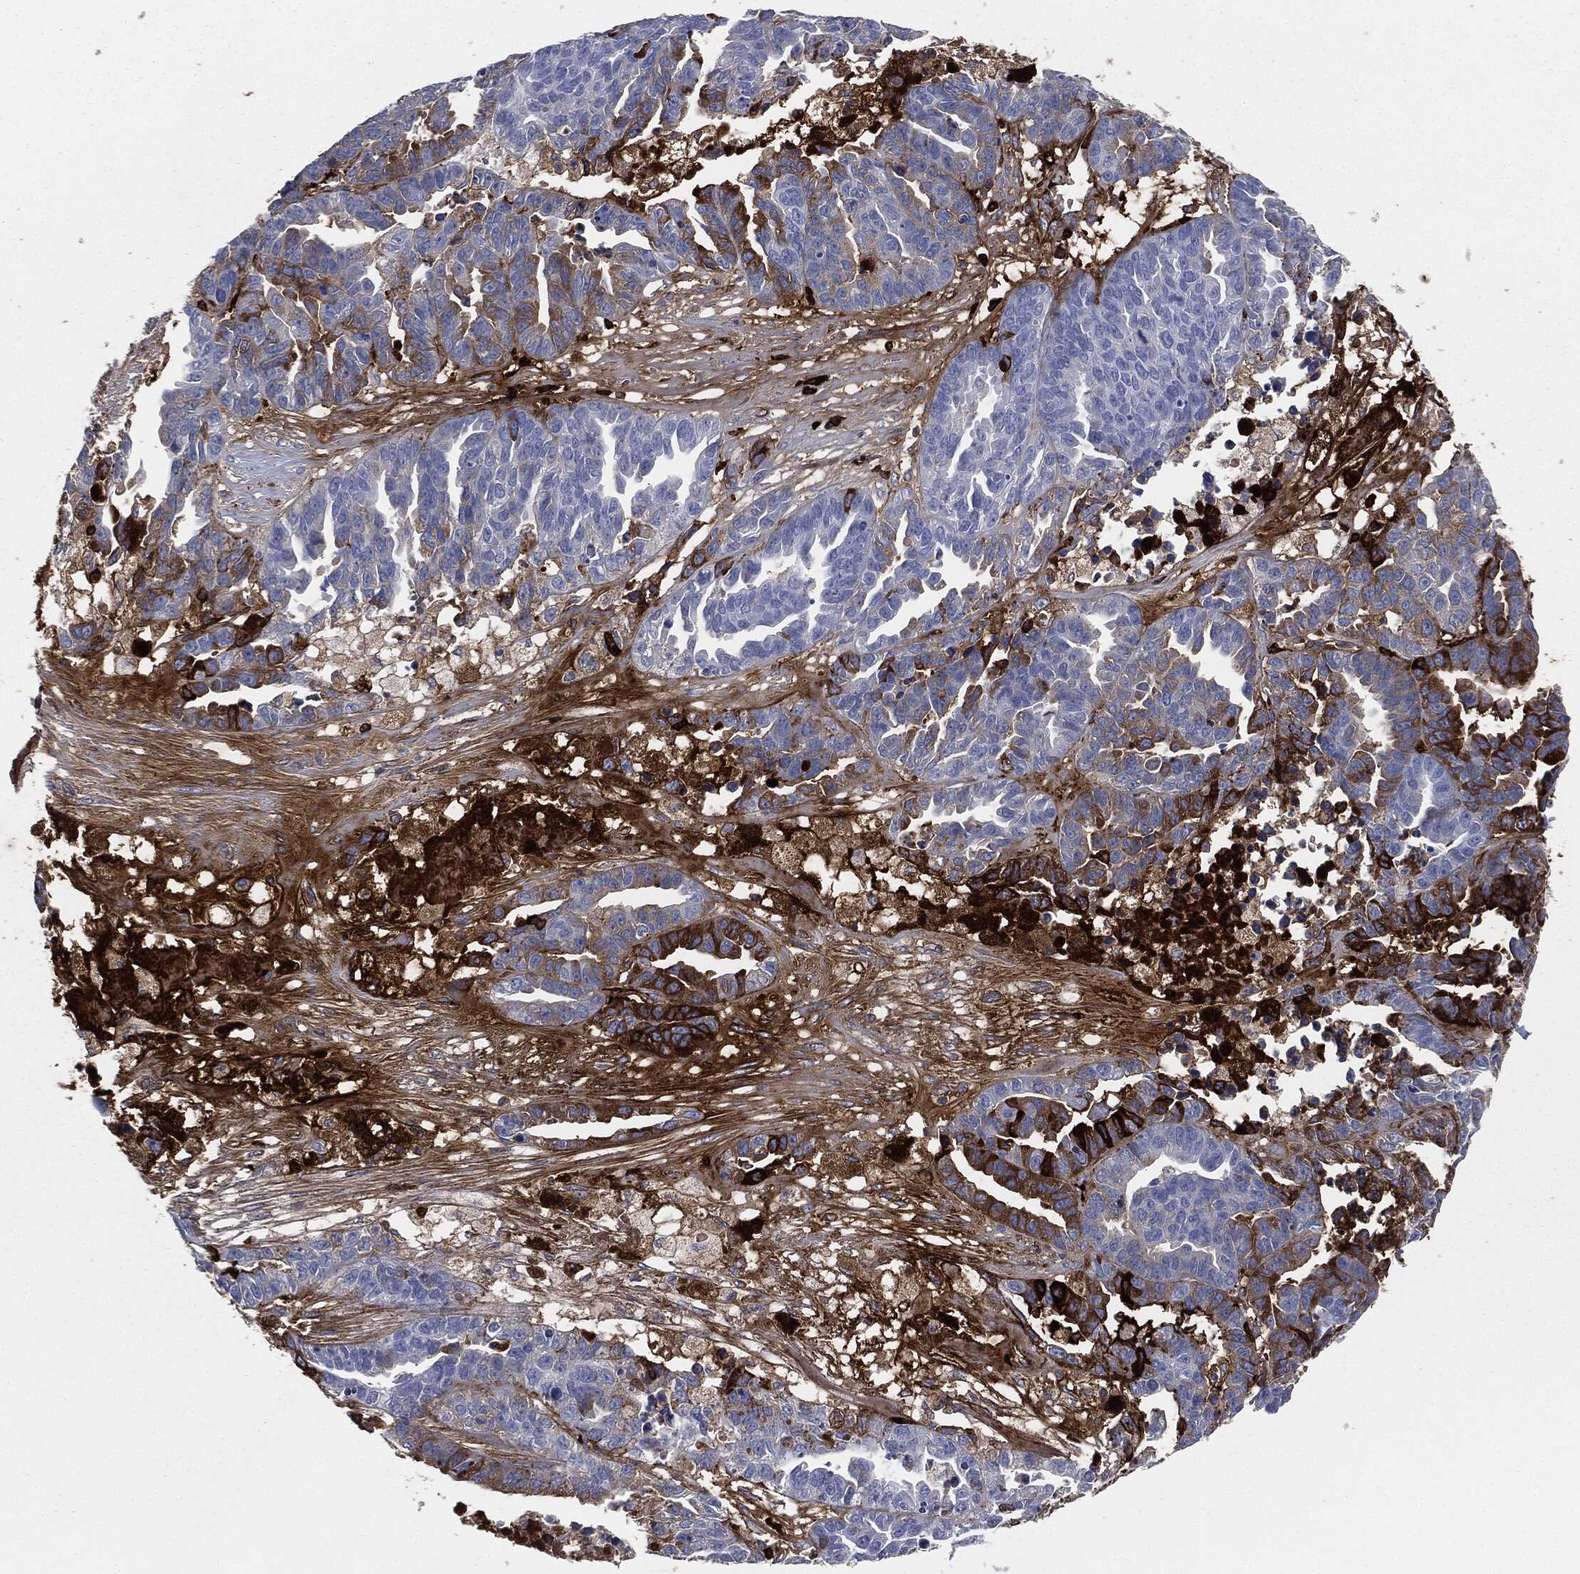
{"staining": {"intensity": "strong", "quantity": "<25%", "location": "cytoplasmic/membranous"}, "tissue": "ovarian cancer", "cell_type": "Tumor cells", "image_type": "cancer", "snomed": [{"axis": "morphology", "description": "Cystadenocarcinoma, serous, NOS"}, {"axis": "topography", "description": "Ovary"}], "caption": "This histopathology image exhibits IHC staining of serous cystadenocarcinoma (ovarian), with medium strong cytoplasmic/membranous staining in approximately <25% of tumor cells.", "gene": "APOB", "patient": {"sex": "female", "age": 87}}